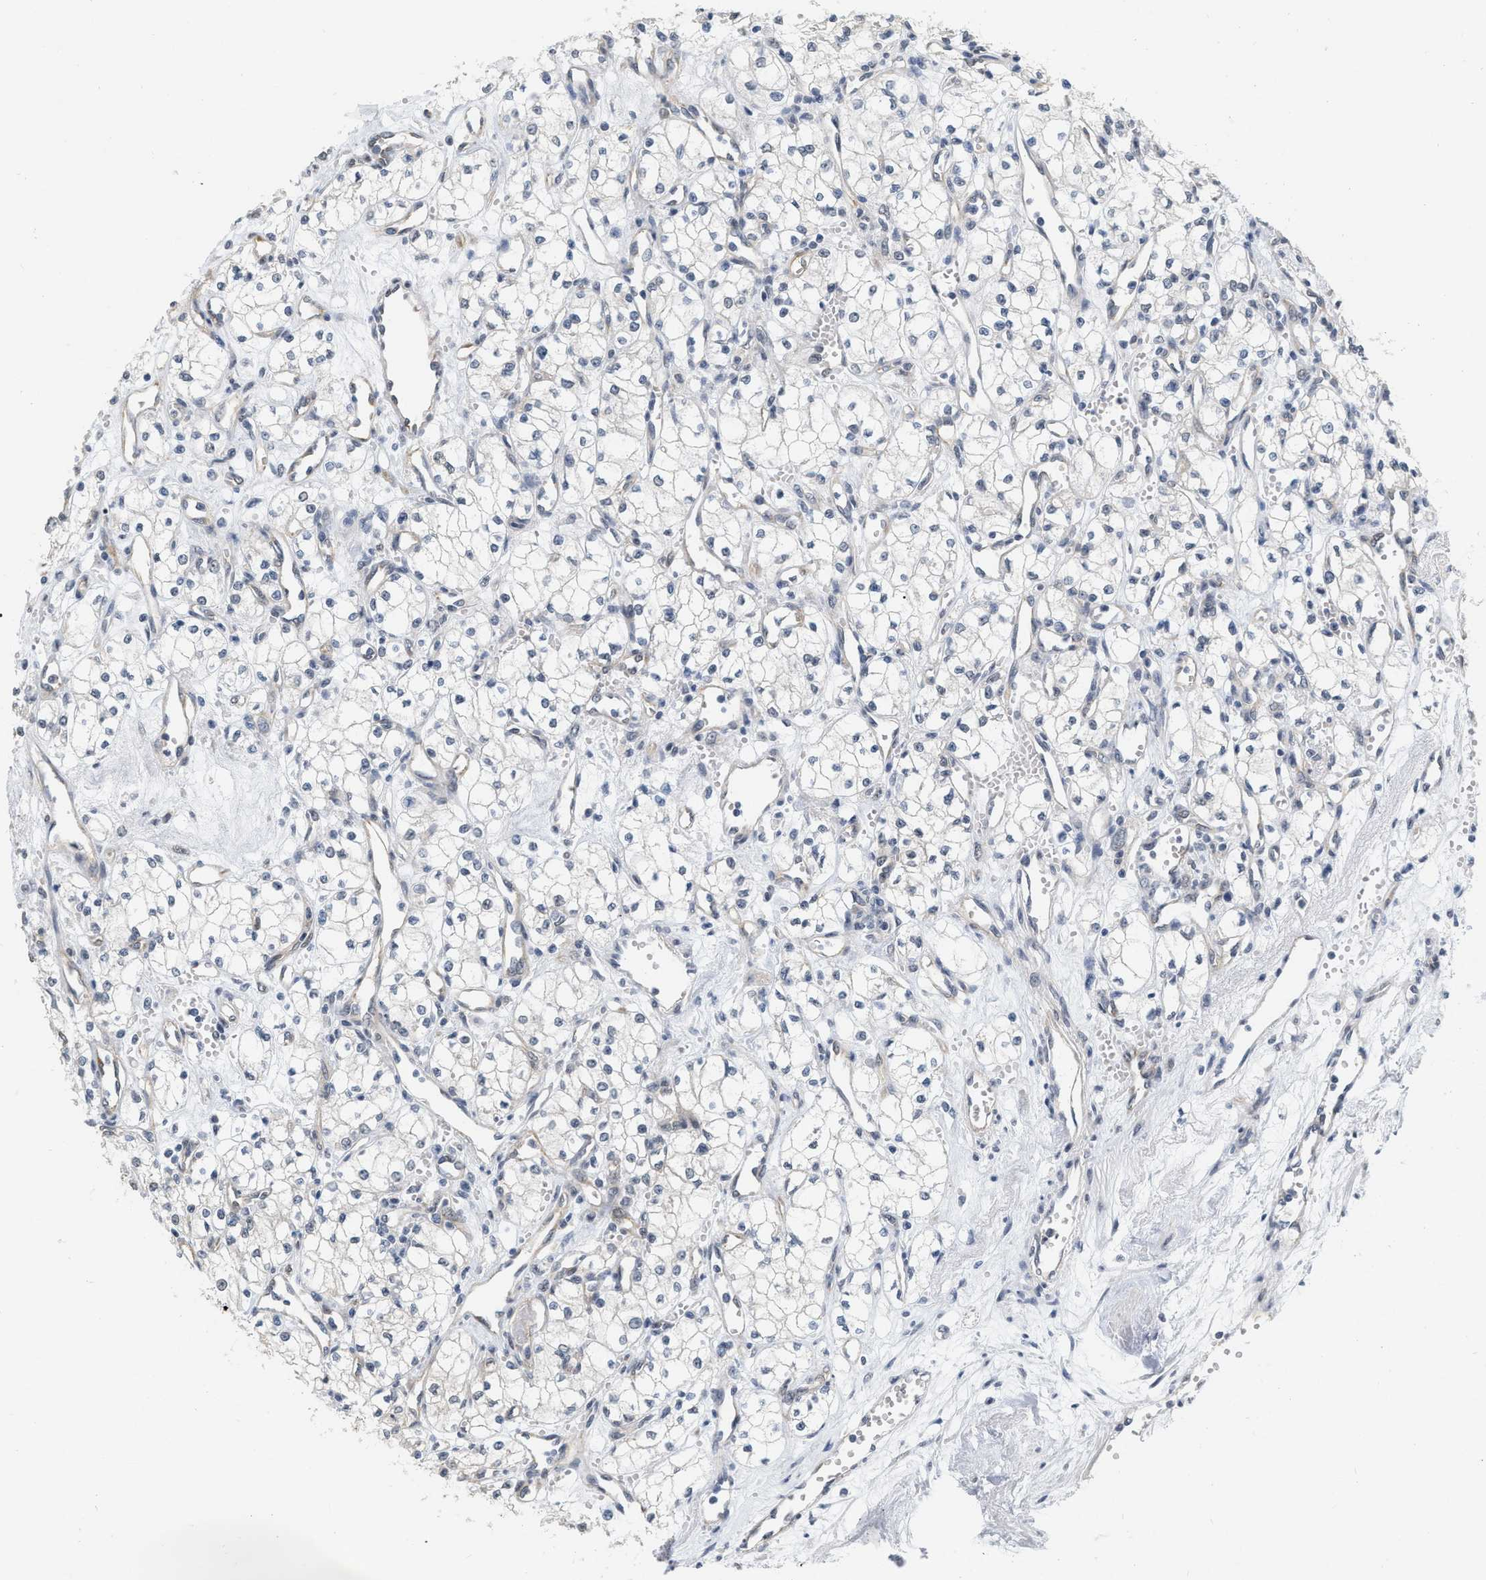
{"staining": {"intensity": "negative", "quantity": "none", "location": "none"}, "tissue": "renal cancer", "cell_type": "Tumor cells", "image_type": "cancer", "snomed": [{"axis": "morphology", "description": "Adenocarcinoma, NOS"}, {"axis": "topography", "description": "Kidney"}], "caption": "Immunohistochemistry (IHC) micrograph of neoplastic tissue: human renal adenocarcinoma stained with DAB displays no significant protein staining in tumor cells. Brightfield microscopy of IHC stained with DAB (3,3'-diaminobenzidine) (brown) and hematoxylin (blue), captured at high magnification.", "gene": "RUVBL1", "patient": {"sex": "male", "age": 59}}